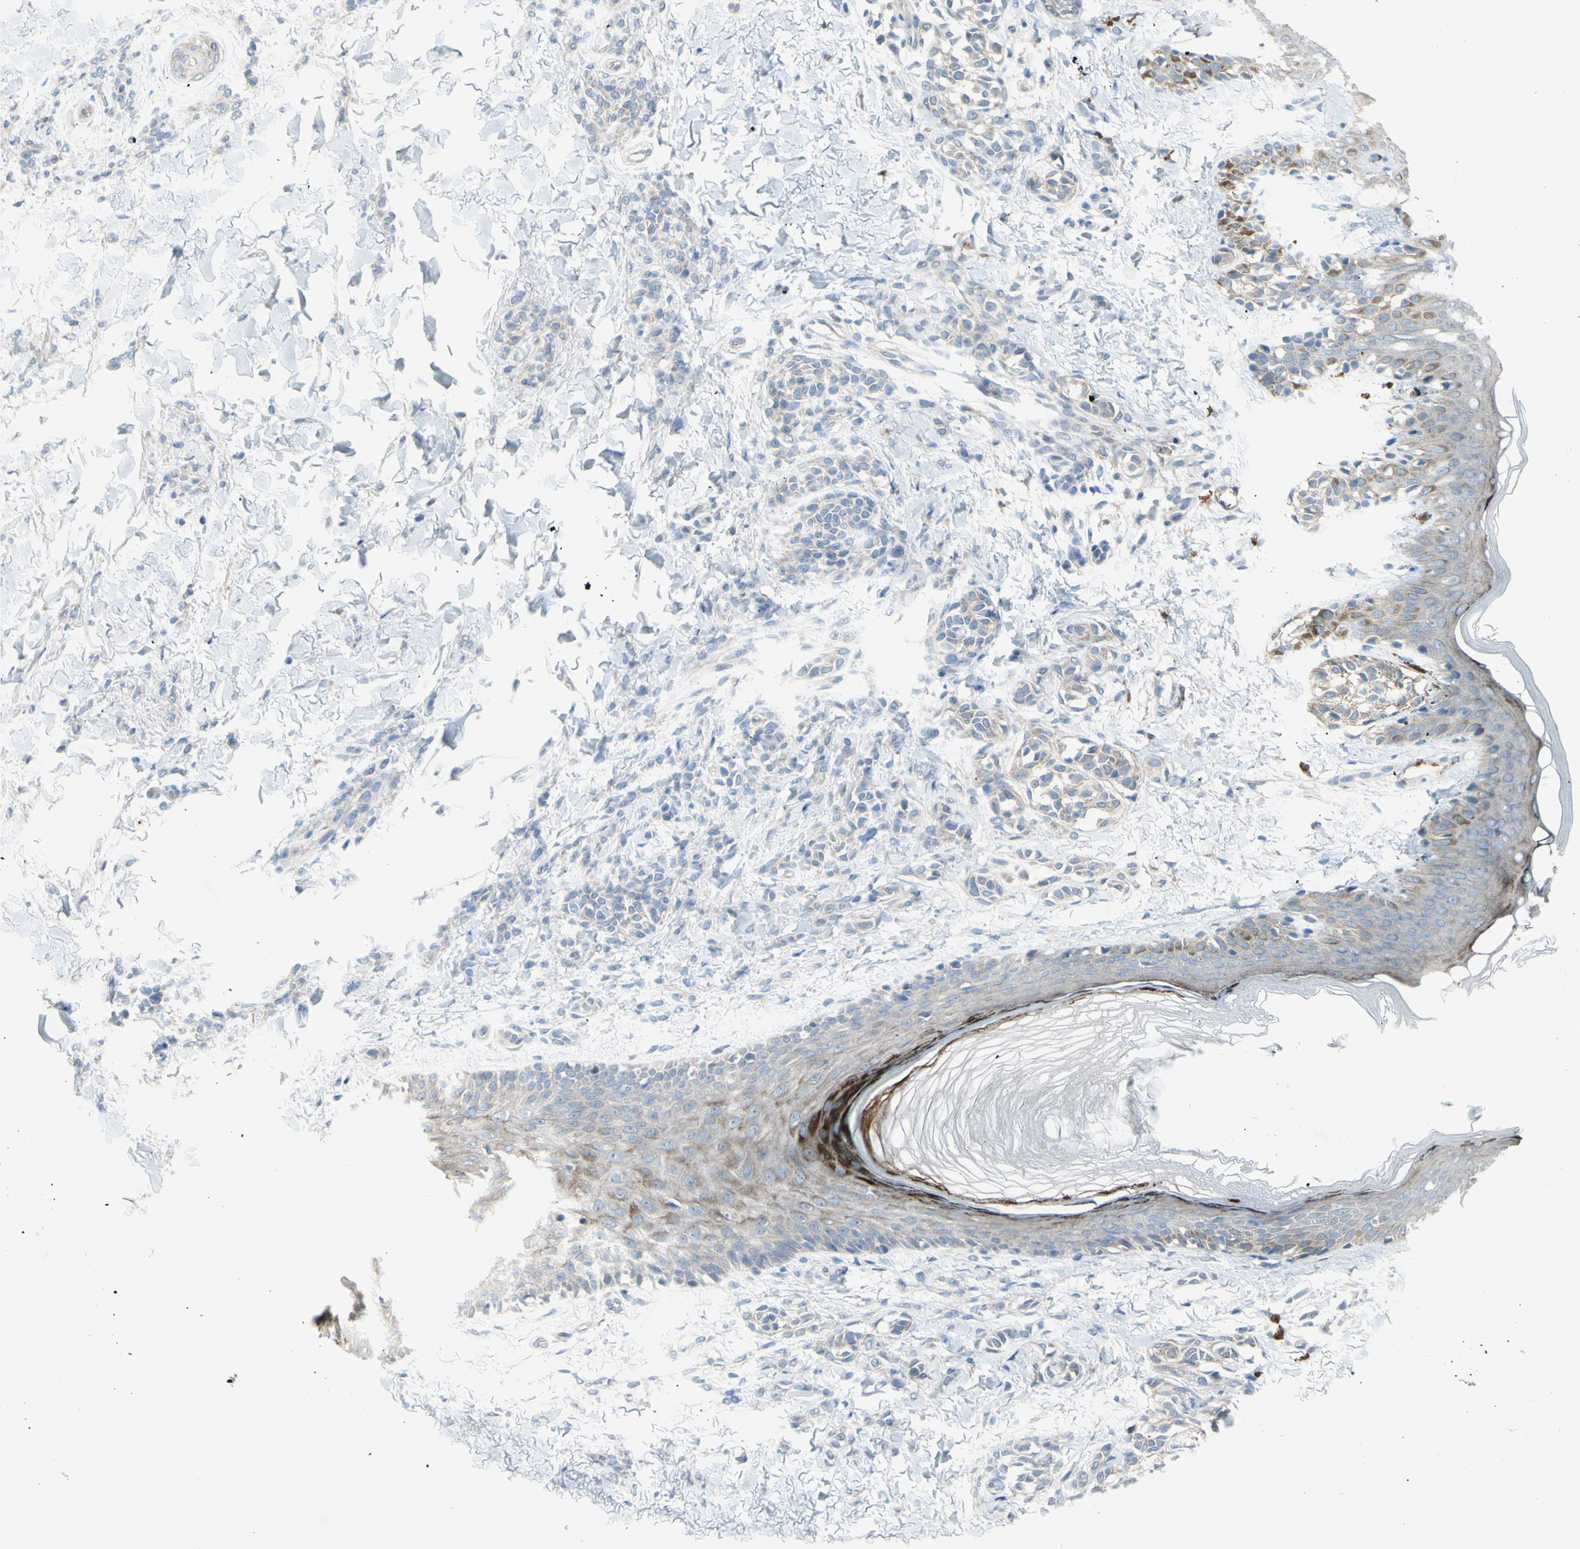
{"staining": {"intensity": "weak", "quantity": ">75%", "location": "cytoplasmic/membranous"}, "tissue": "skin", "cell_type": "Fibroblasts", "image_type": "normal", "snomed": [{"axis": "morphology", "description": "Normal tissue, NOS"}, {"axis": "topography", "description": "Skin"}], "caption": "The photomicrograph exhibits staining of normal skin, revealing weak cytoplasmic/membranous protein positivity (brown color) within fibroblasts.", "gene": "ATRN", "patient": {"sex": "male", "age": 16}}